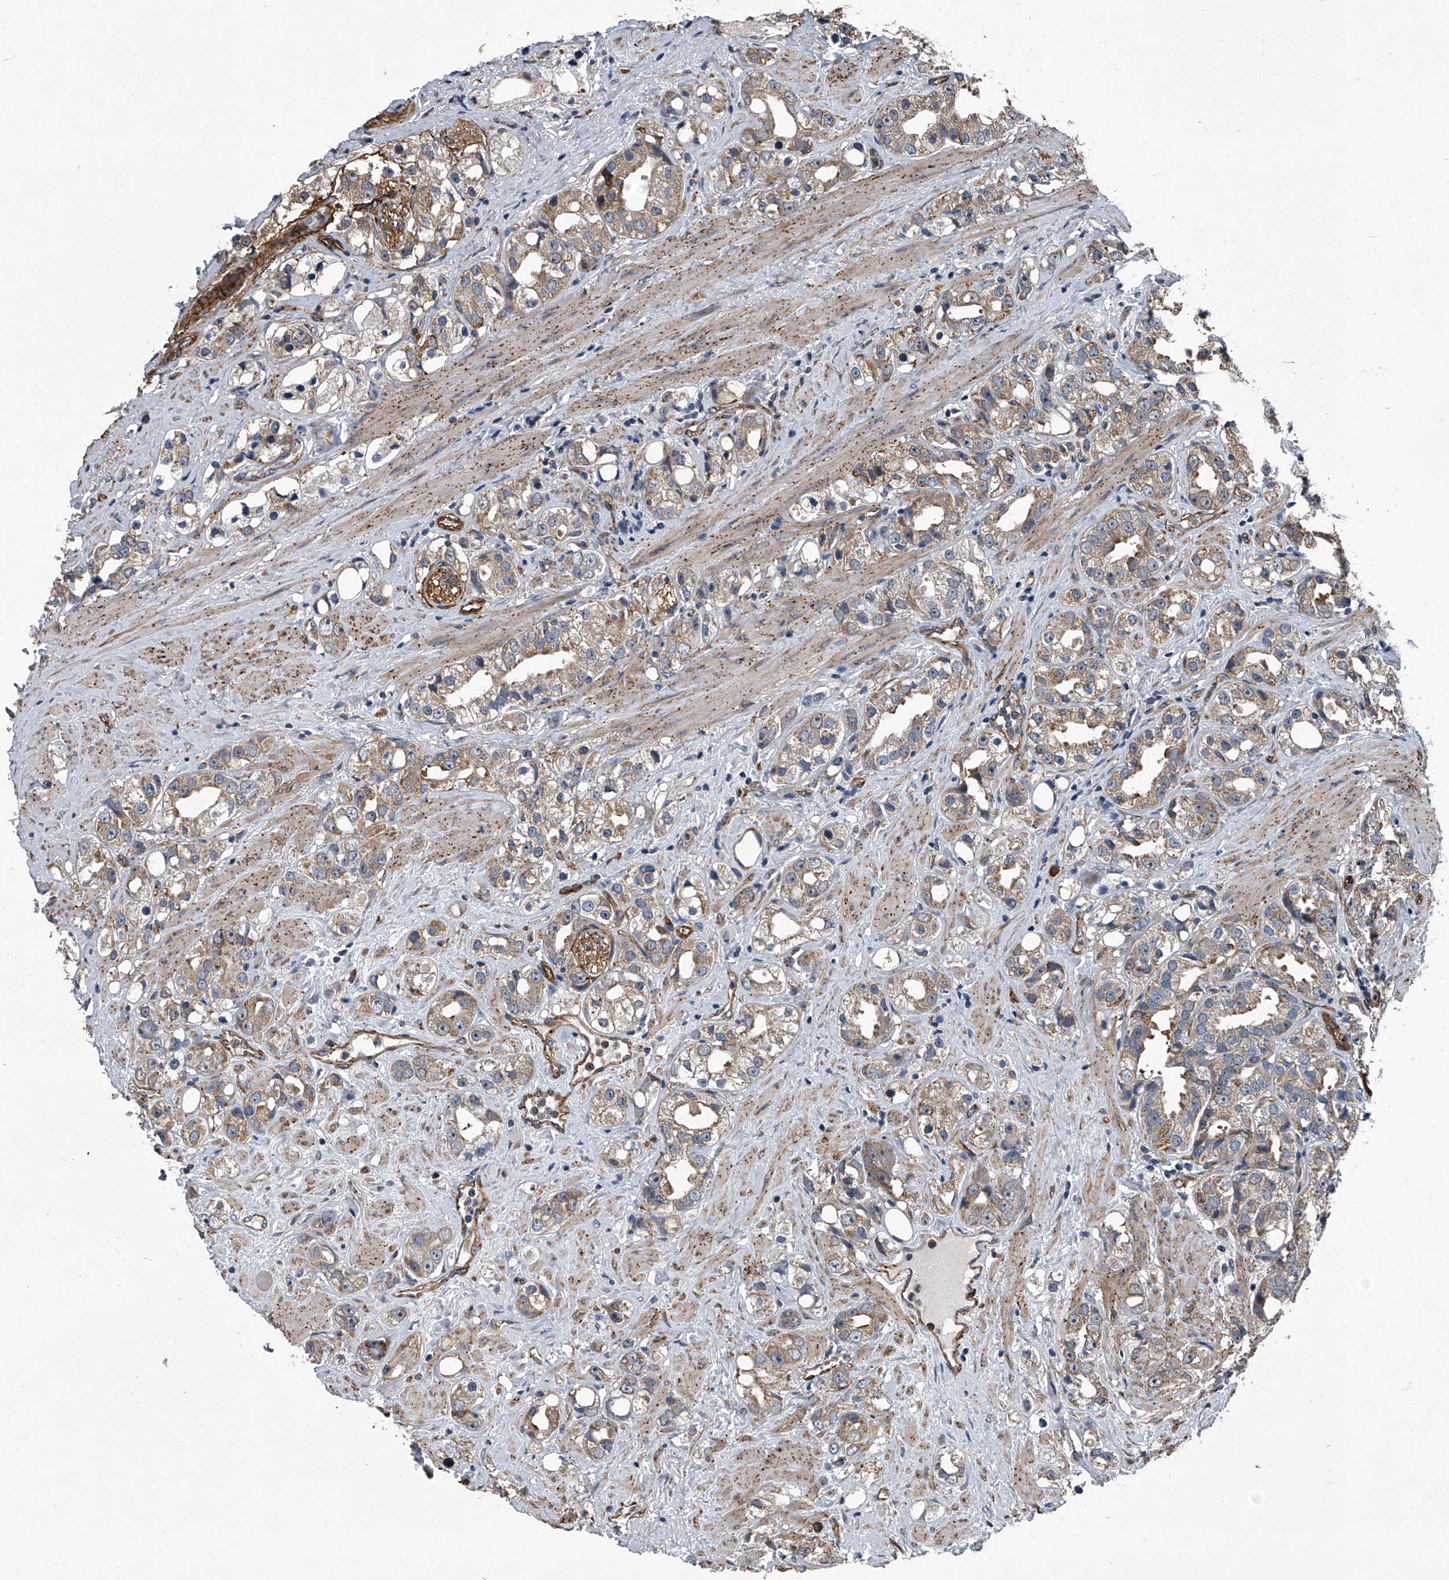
{"staining": {"intensity": "weak", "quantity": ">75%", "location": "cytoplasmic/membranous"}, "tissue": "prostate cancer", "cell_type": "Tumor cells", "image_type": "cancer", "snomed": [{"axis": "morphology", "description": "Adenocarcinoma, NOS"}, {"axis": "topography", "description": "Prostate"}], "caption": "There is low levels of weak cytoplasmic/membranous expression in tumor cells of prostate adenocarcinoma, as demonstrated by immunohistochemical staining (brown color).", "gene": "LDLRAD2", "patient": {"sex": "male", "age": 79}}